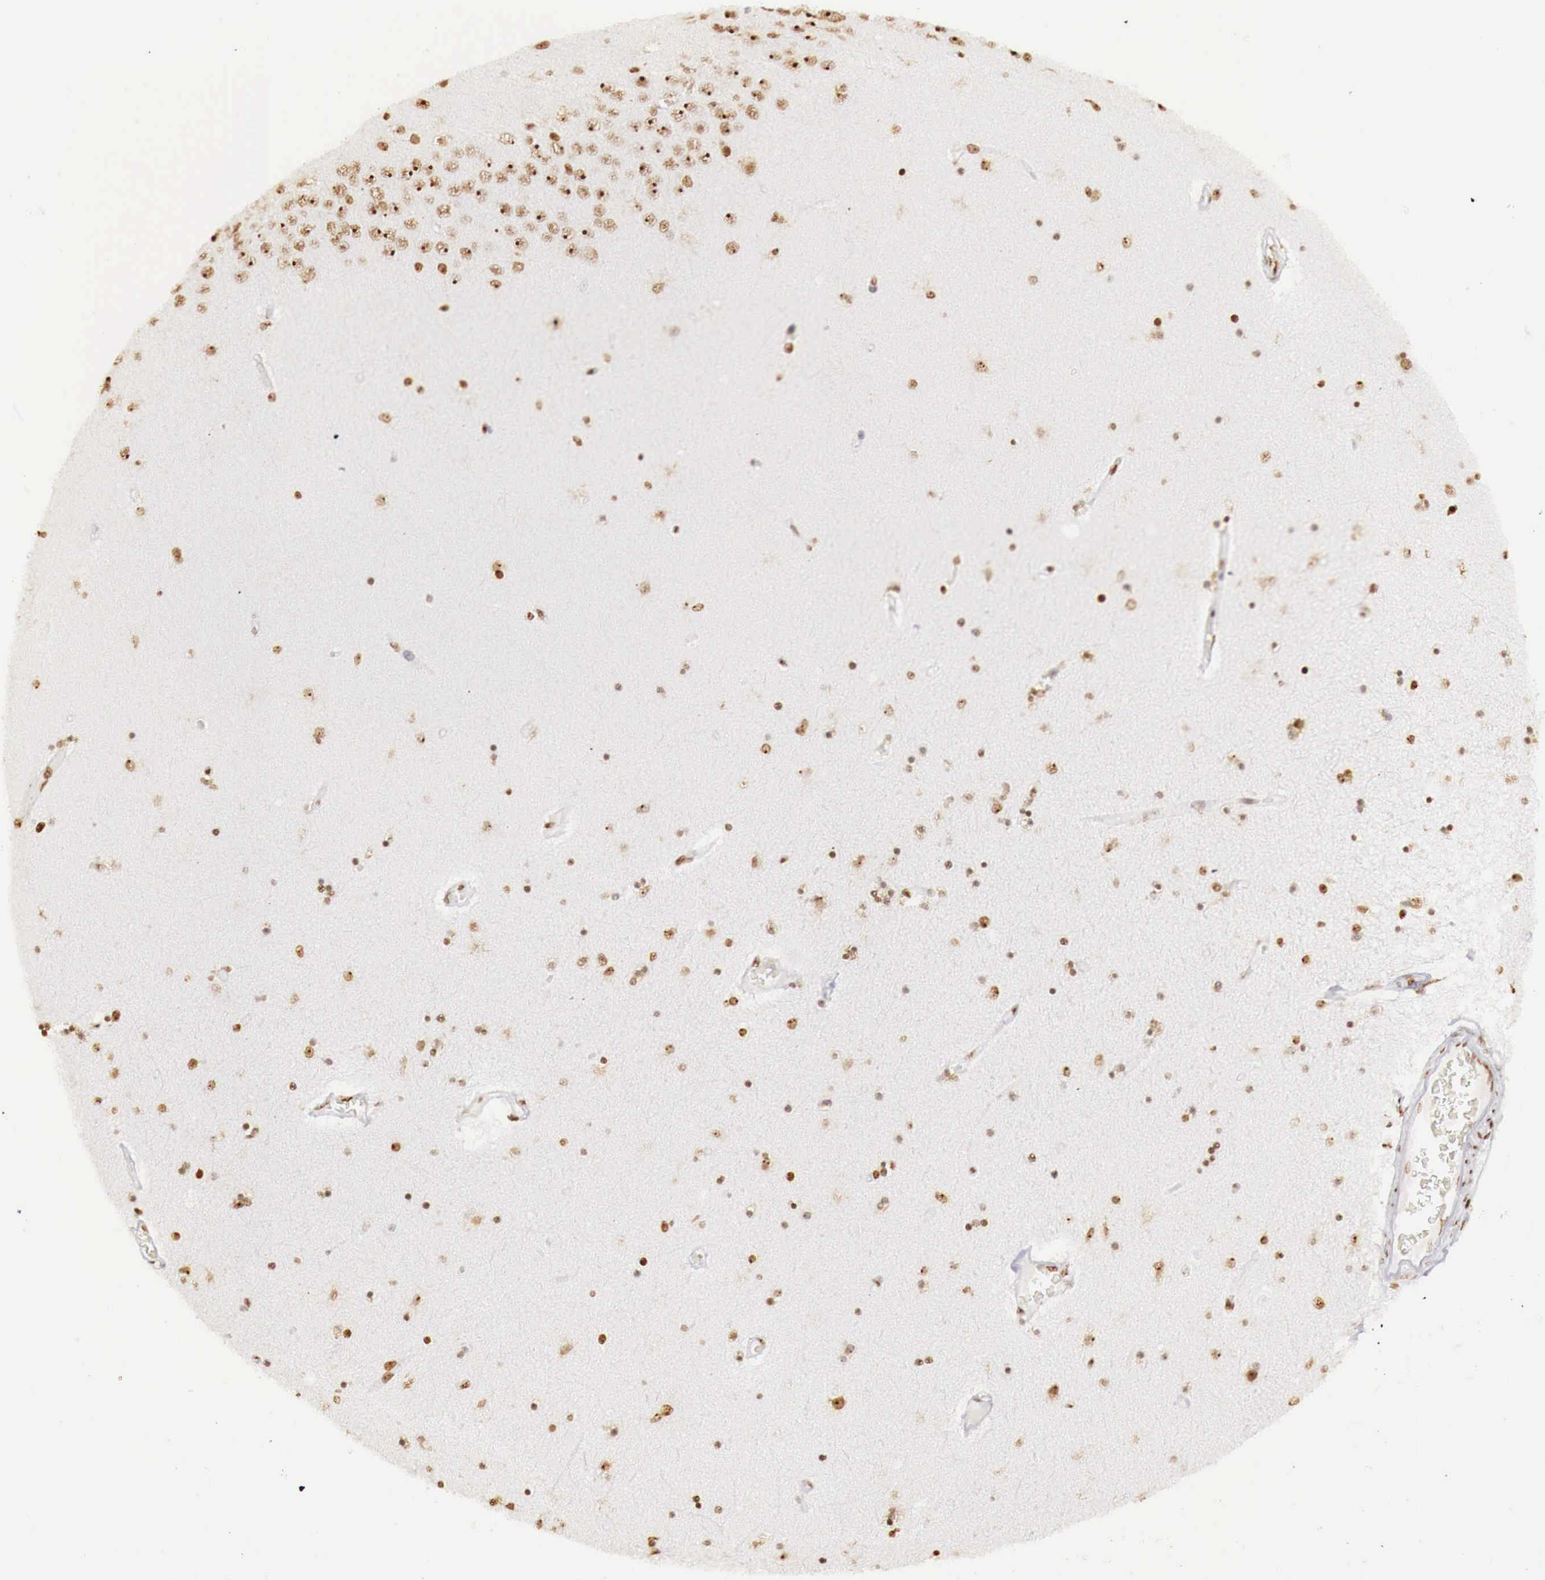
{"staining": {"intensity": "strong", "quantity": ">75%", "location": "nuclear"}, "tissue": "hippocampus", "cell_type": "Glial cells", "image_type": "normal", "snomed": [{"axis": "morphology", "description": "Normal tissue, NOS"}, {"axis": "topography", "description": "Hippocampus"}], "caption": "Immunohistochemical staining of normal human hippocampus reveals >75% levels of strong nuclear protein positivity in about >75% of glial cells. Ihc stains the protein in brown and the nuclei are stained blue.", "gene": "DKC1", "patient": {"sex": "female", "age": 54}}